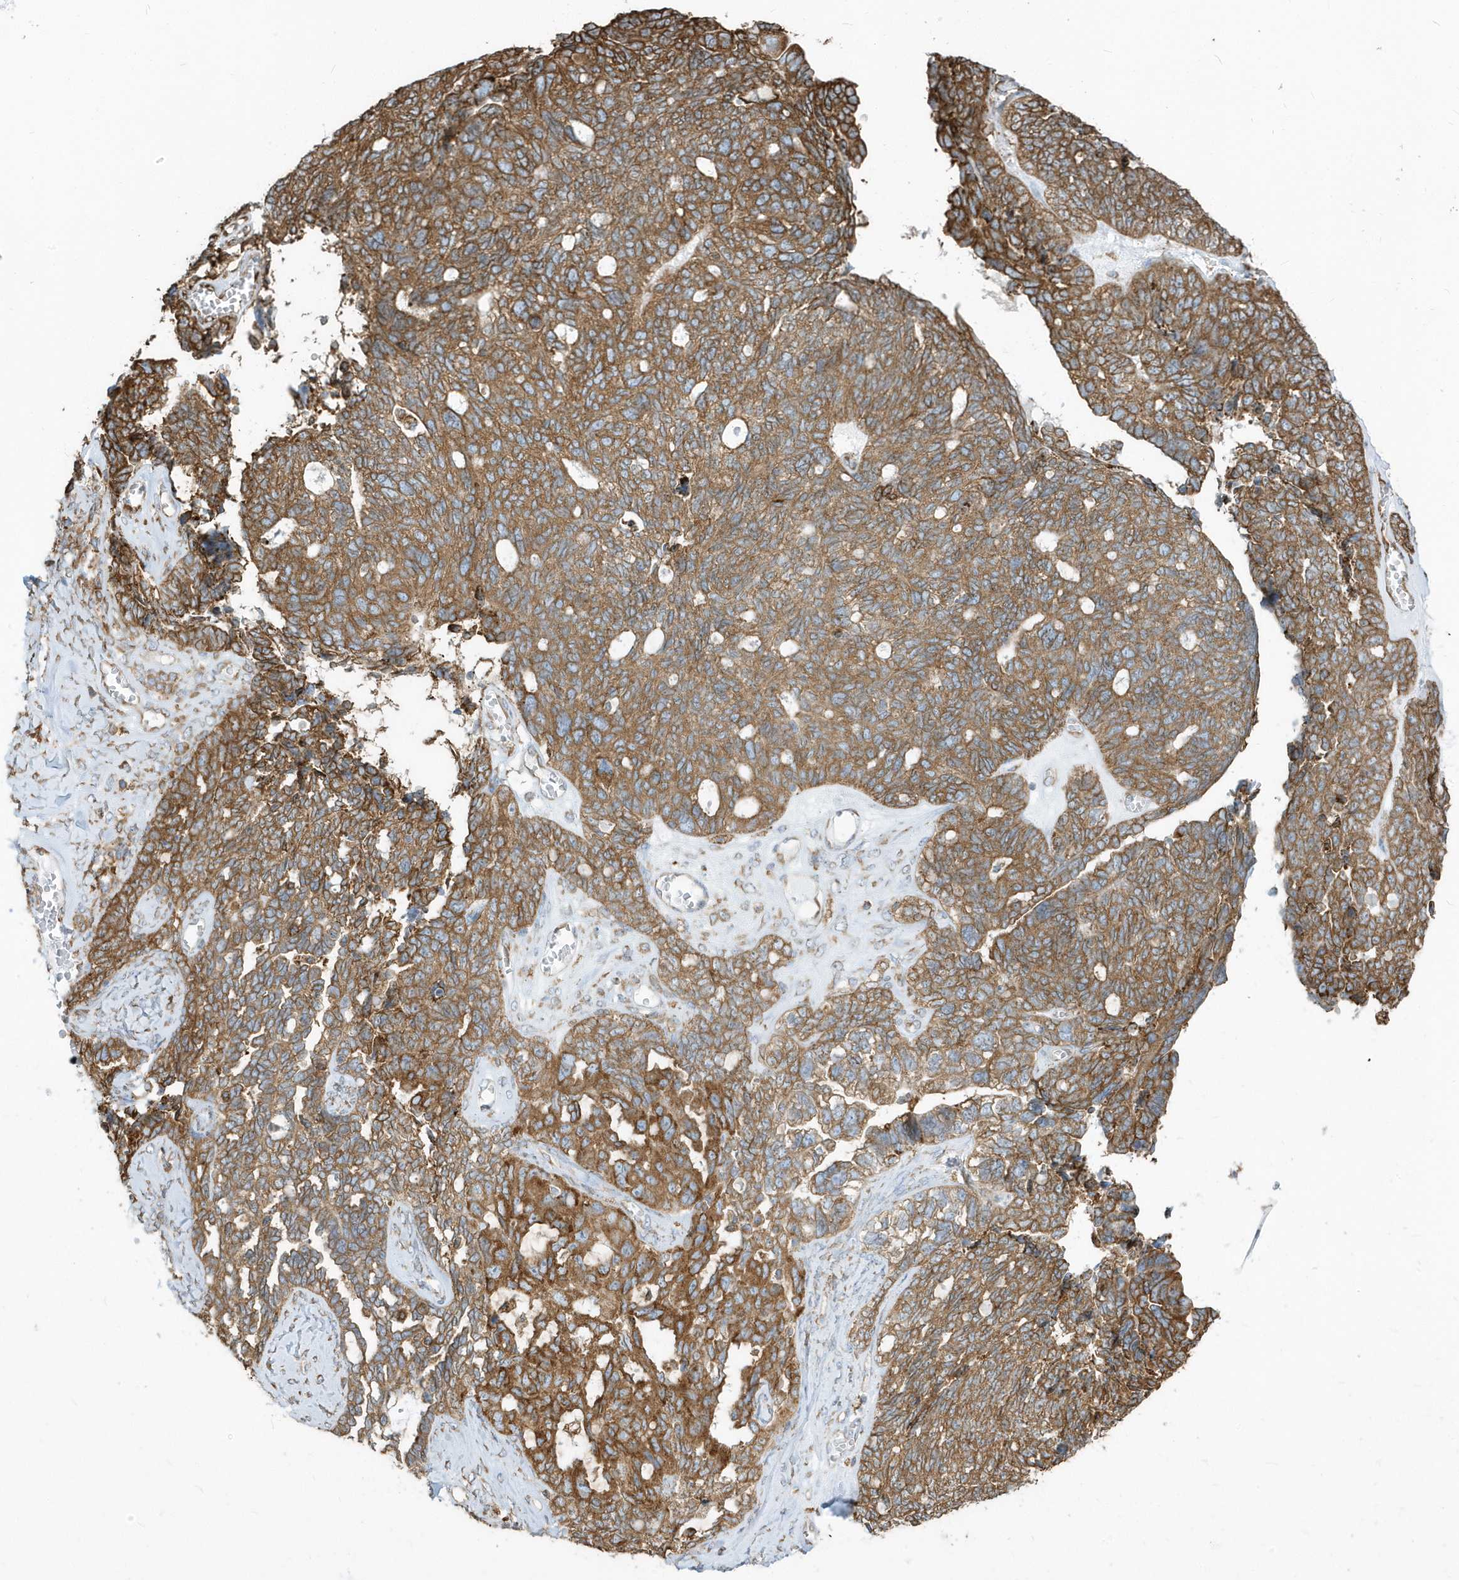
{"staining": {"intensity": "strong", "quantity": ">75%", "location": "cytoplasmic/membranous"}, "tissue": "ovarian cancer", "cell_type": "Tumor cells", "image_type": "cancer", "snomed": [{"axis": "morphology", "description": "Cystadenocarcinoma, serous, NOS"}, {"axis": "topography", "description": "Ovary"}], "caption": "Protein analysis of ovarian cancer (serous cystadenocarcinoma) tissue reveals strong cytoplasmic/membranous staining in approximately >75% of tumor cells. Ihc stains the protein of interest in brown and the nuclei are stained blue.", "gene": "PDIA6", "patient": {"sex": "female", "age": 79}}